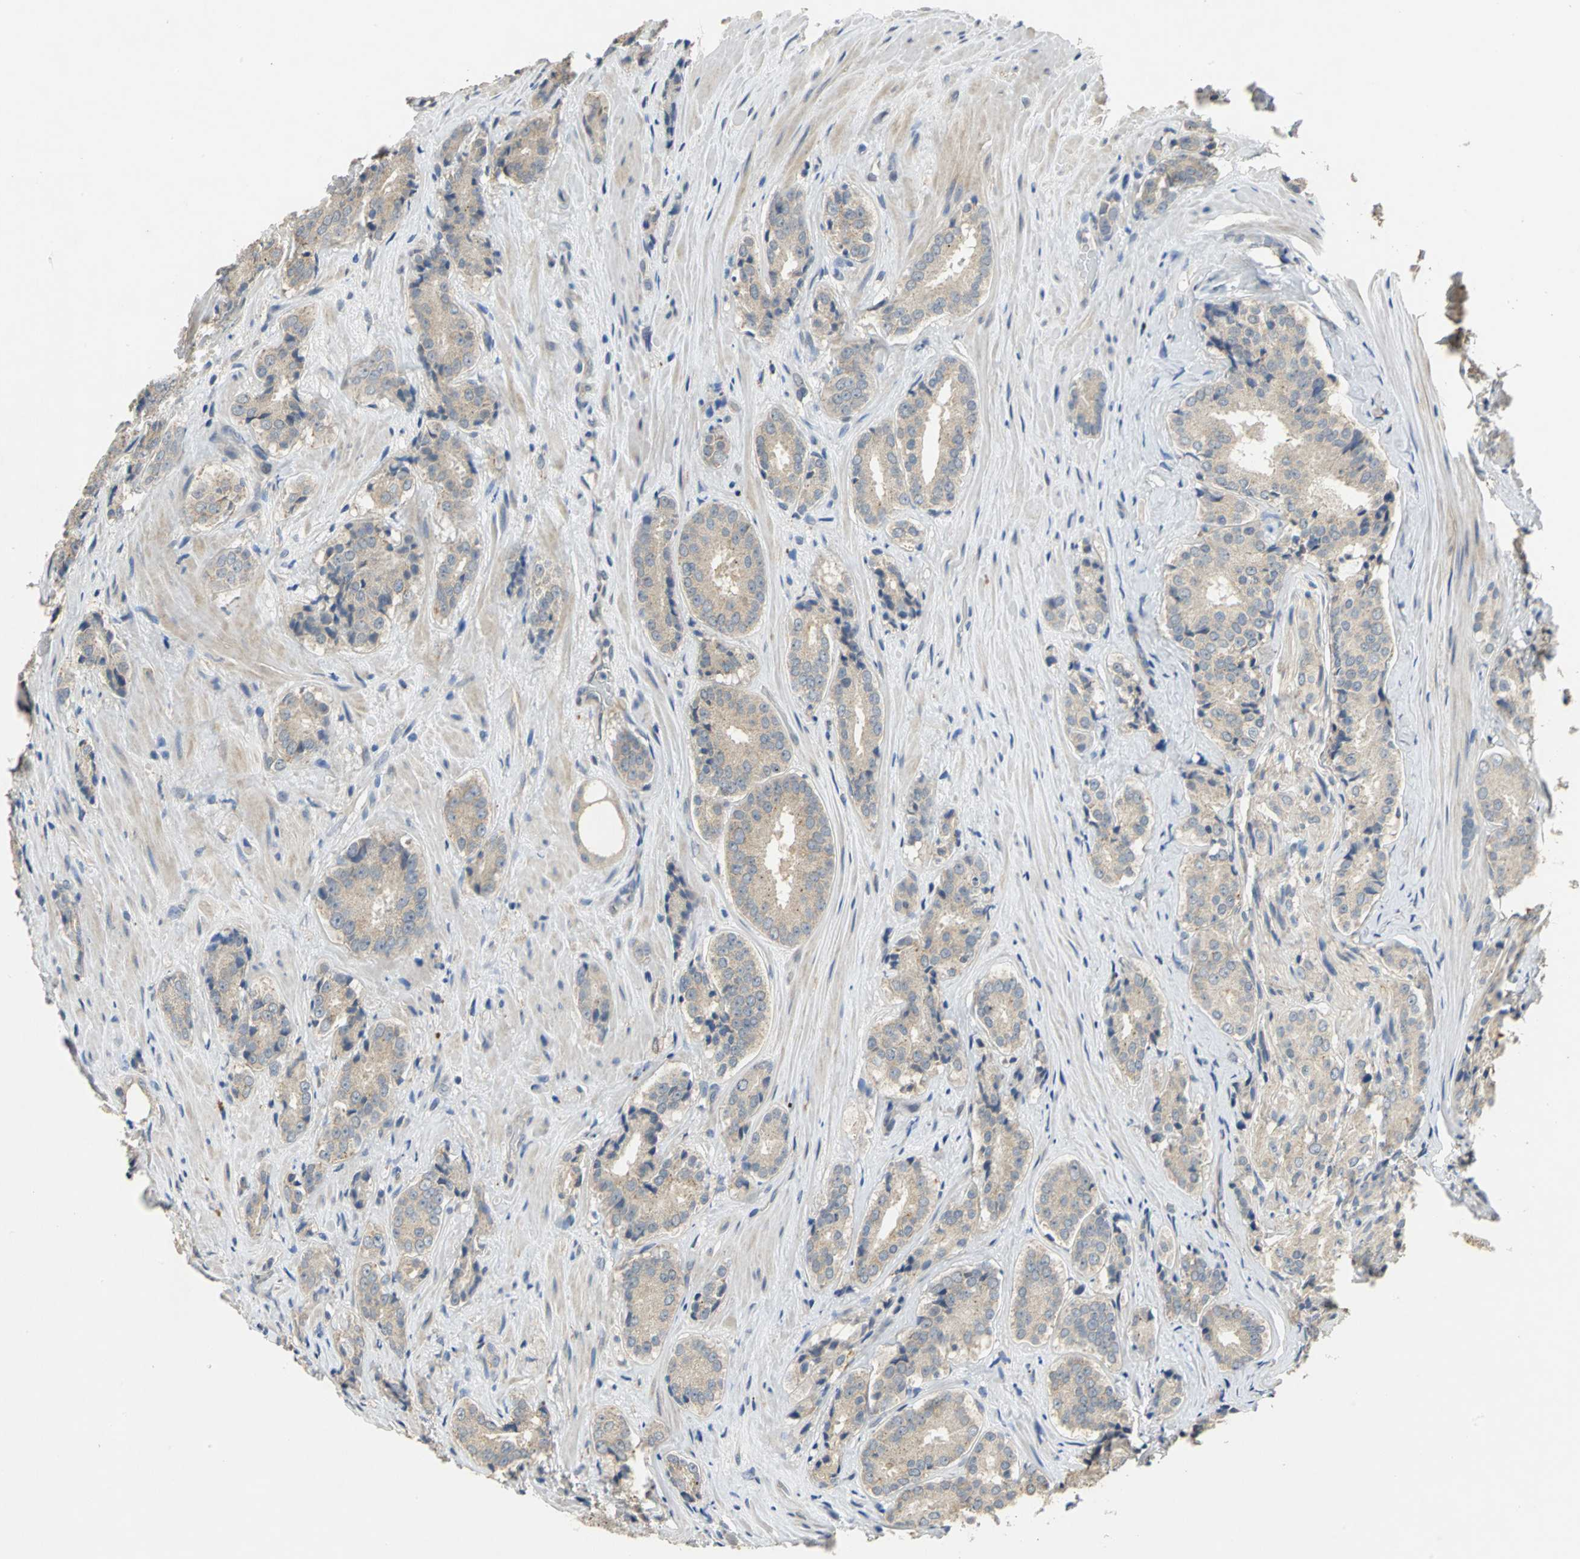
{"staining": {"intensity": "weak", "quantity": "<25%", "location": "cytoplasmic/membranous"}, "tissue": "prostate cancer", "cell_type": "Tumor cells", "image_type": "cancer", "snomed": [{"axis": "morphology", "description": "Adenocarcinoma, High grade"}, {"axis": "topography", "description": "Prostate"}], "caption": "Immunohistochemical staining of human prostate cancer (adenocarcinoma (high-grade)) demonstrates no significant positivity in tumor cells. (Brightfield microscopy of DAB (3,3'-diaminobenzidine) IHC at high magnification).", "gene": "IL17RB", "patient": {"sex": "male", "age": 70}}